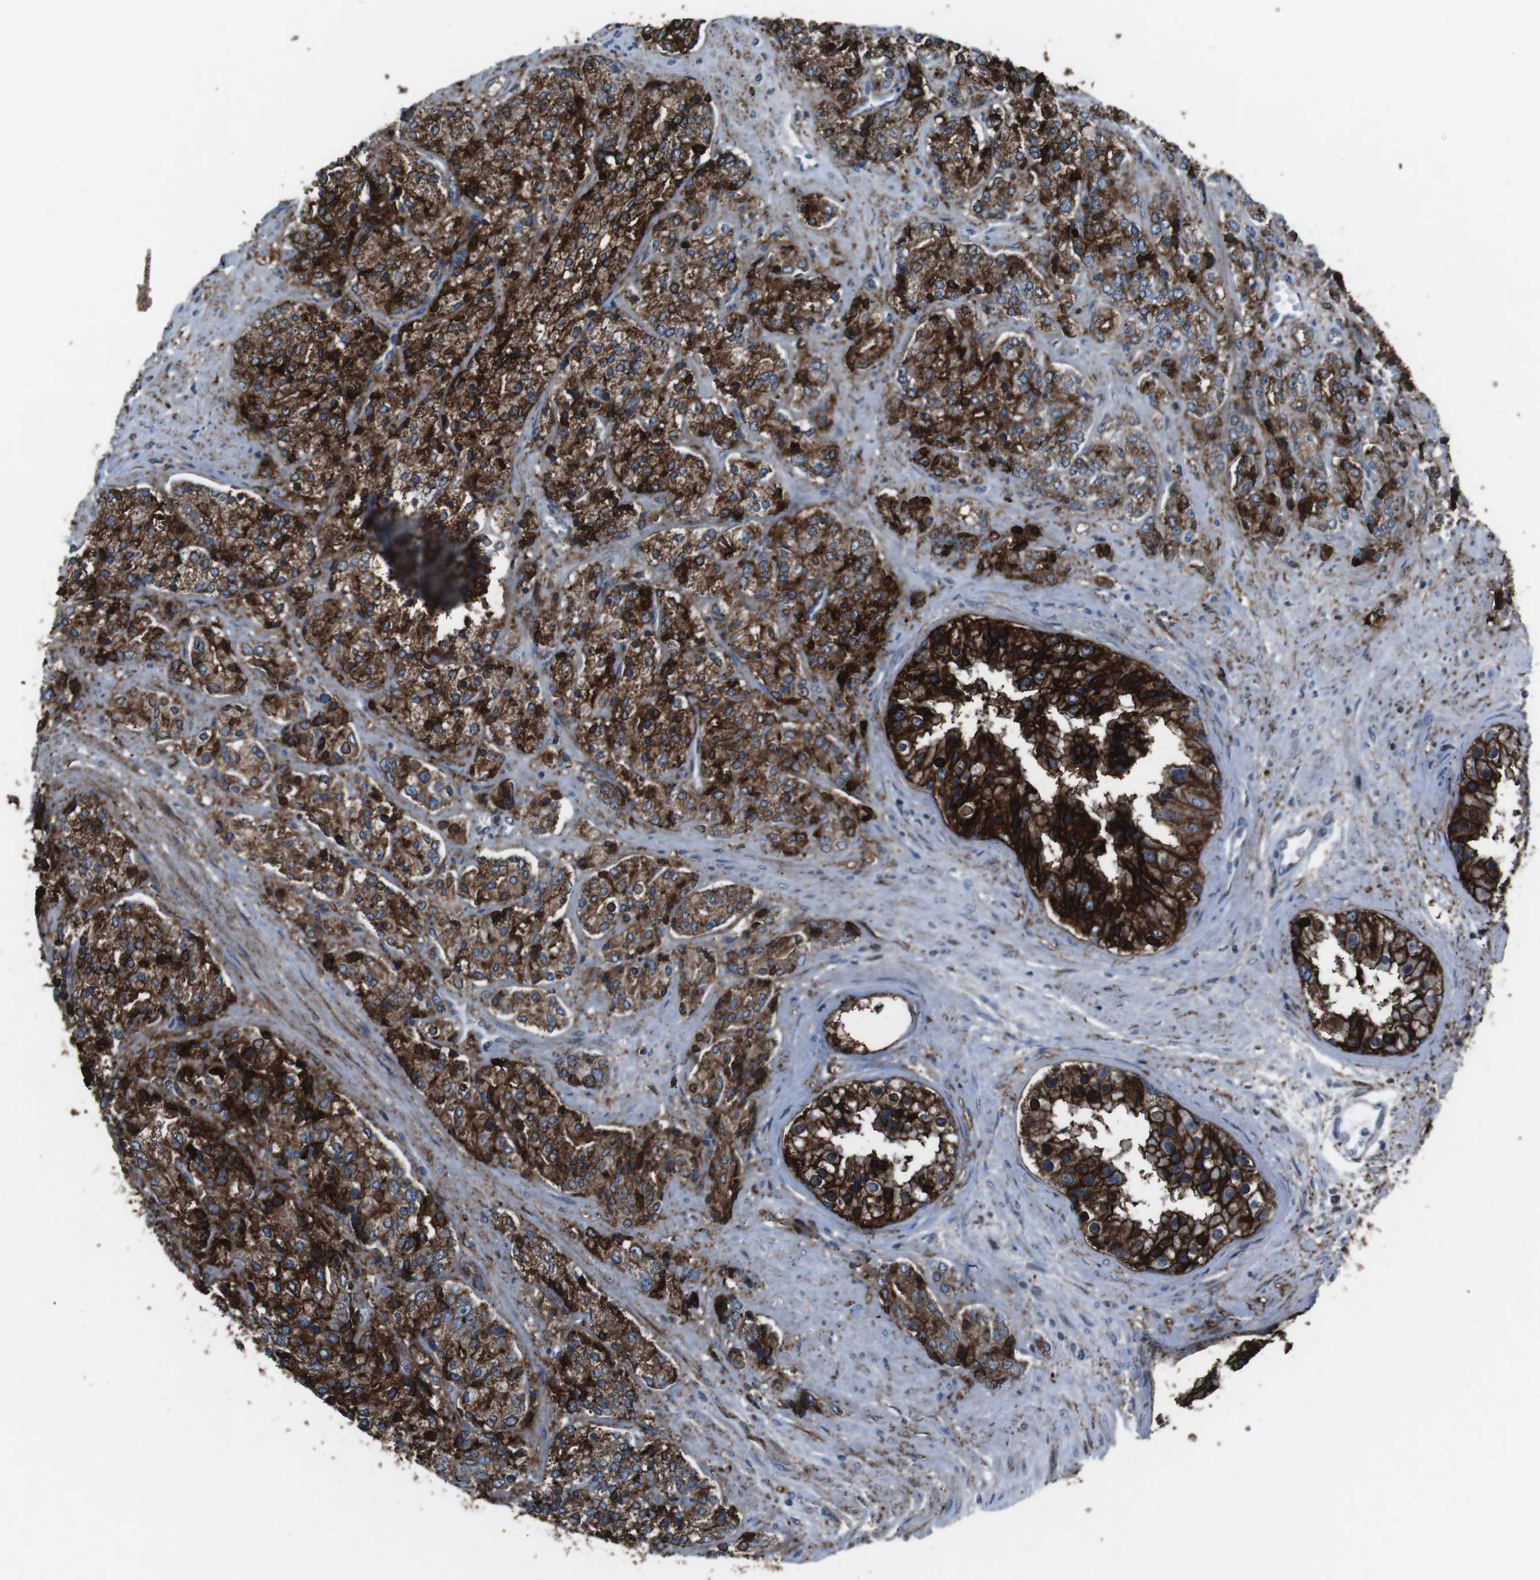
{"staining": {"intensity": "strong", "quantity": ">75%", "location": "cytoplasmic/membranous"}, "tissue": "prostate cancer", "cell_type": "Tumor cells", "image_type": "cancer", "snomed": [{"axis": "morphology", "description": "Adenocarcinoma, High grade"}, {"axis": "topography", "description": "Prostate"}], "caption": "The photomicrograph shows a brown stain indicating the presence of a protein in the cytoplasmic/membranous of tumor cells in prostate cancer (adenocarcinoma (high-grade)).", "gene": "GDF10", "patient": {"sex": "male", "age": 71}}